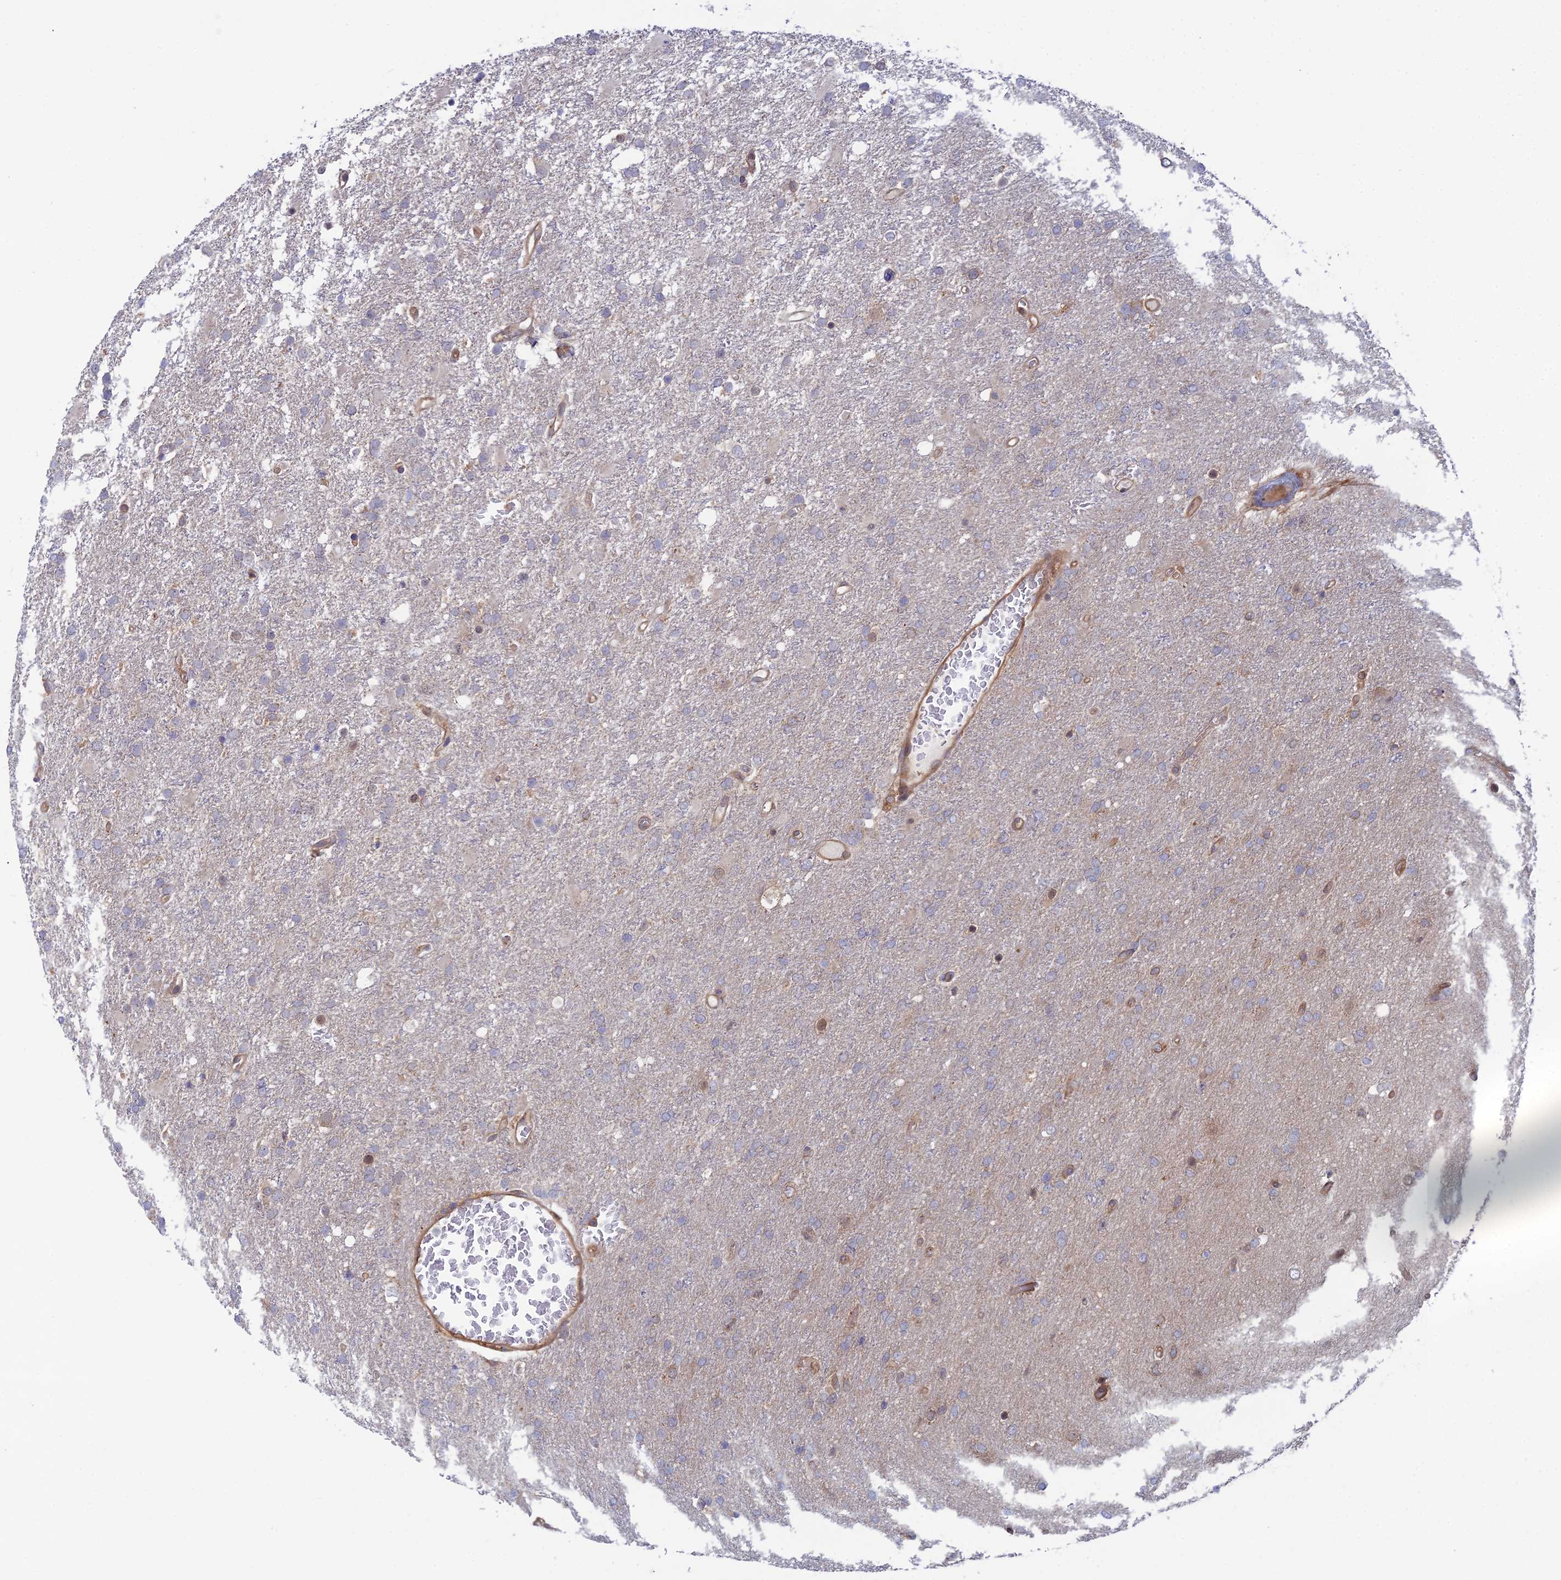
{"staining": {"intensity": "negative", "quantity": "none", "location": "none"}, "tissue": "glioma", "cell_type": "Tumor cells", "image_type": "cancer", "snomed": [{"axis": "morphology", "description": "Glioma, malignant, High grade"}, {"axis": "topography", "description": "Brain"}], "caption": "Immunohistochemical staining of human glioma exhibits no significant staining in tumor cells. The staining was performed using DAB to visualize the protein expression in brown, while the nuclei were stained in blue with hematoxylin (Magnification: 20x).", "gene": "ABHD1", "patient": {"sex": "female", "age": 74}}